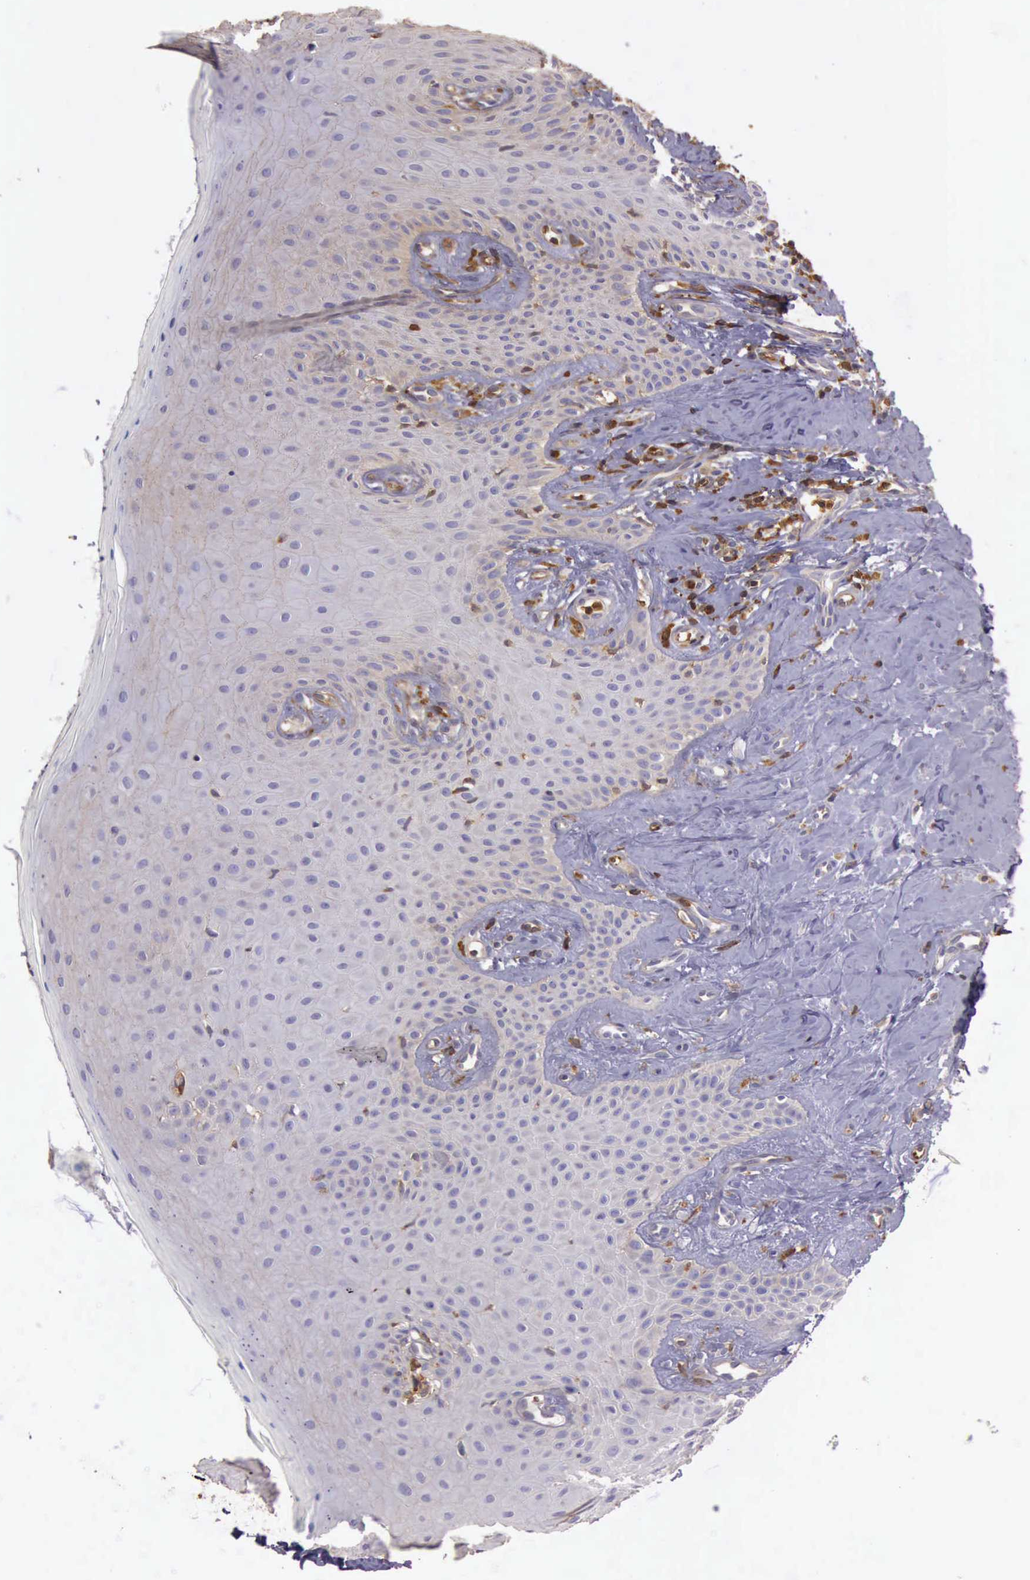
{"staining": {"intensity": "negative", "quantity": "none", "location": "none"}, "tissue": "oral mucosa", "cell_type": "Squamous epithelial cells", "image_type": "normal", "snomed": [{"axis": "morphology", "description": "Normal tissue, NOS"}, {"axis": "topography", "description": "Oral tissue"}], "caption": "Immunohistochemistry image of unremarkable oral mucosa: oral mucosa stained with DAB (3,3'-diaminobenzidine) reveals no significant protein positivity in squamous epithelial cells.", "gene": "ARHGAP4", "patient": {"sex": "male", "age": 69}}